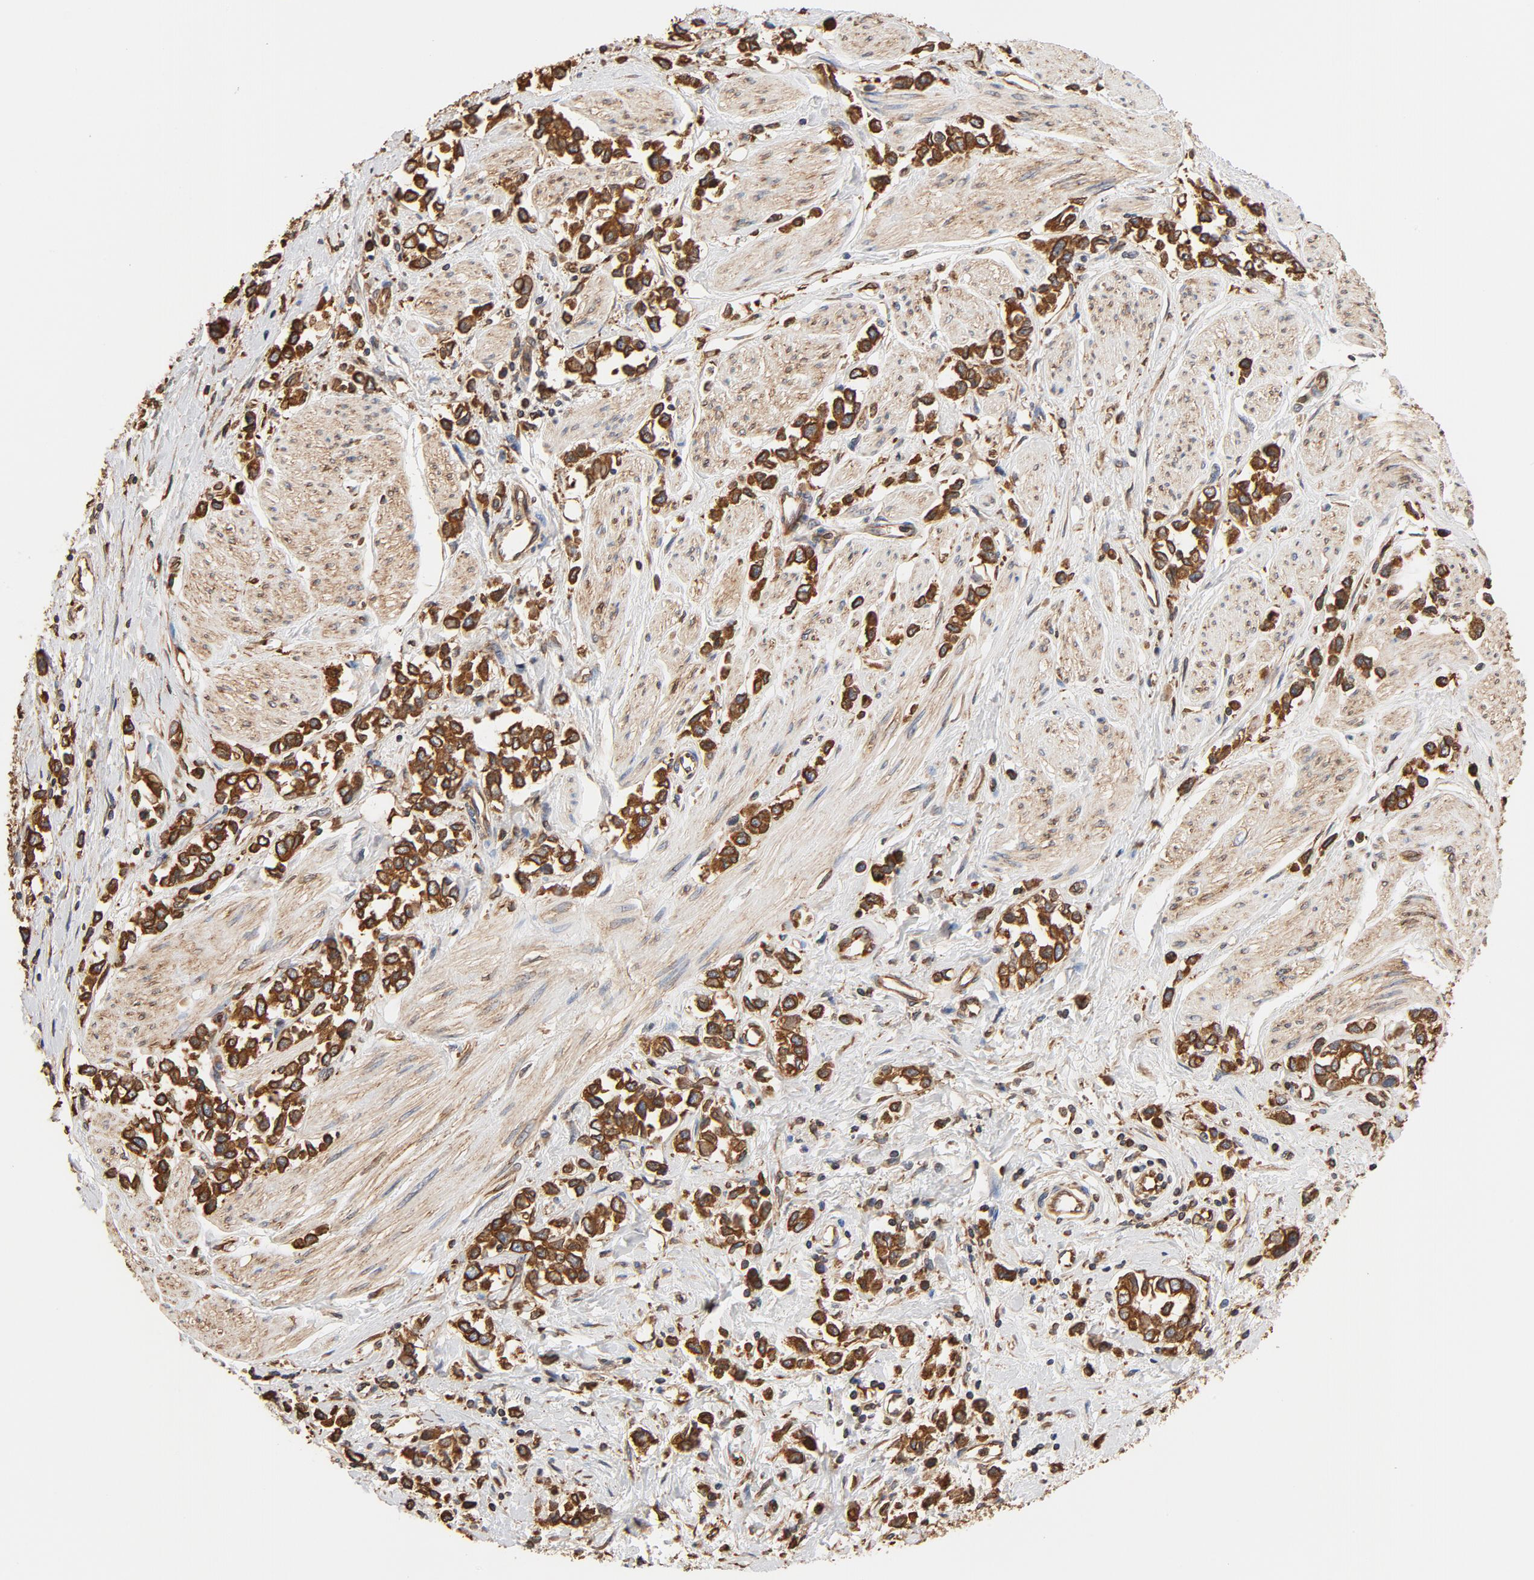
{"staining": {"intensity": "strong", "quantity": ">75%", "location": "cytoplasmic/membranous"}, "tissue": "stomach cancer", "cell_type": "Tumor cells", "image_type": "cancer", "snomed": [{"axis": "morphology", "description": "Adenocarcinoma, NOS"}, {"axis": "topography", "description": "Stomach, upper"}], "caption": "Stomach cancer (adenocarcinoma) was stained to show a protein in brown. There is high levels of strong cytoplasmic/membranous expression in approximately >75% of tumor cells.", "gene": "BCAP31", "patient": {"sex": "male", "age": 76}}